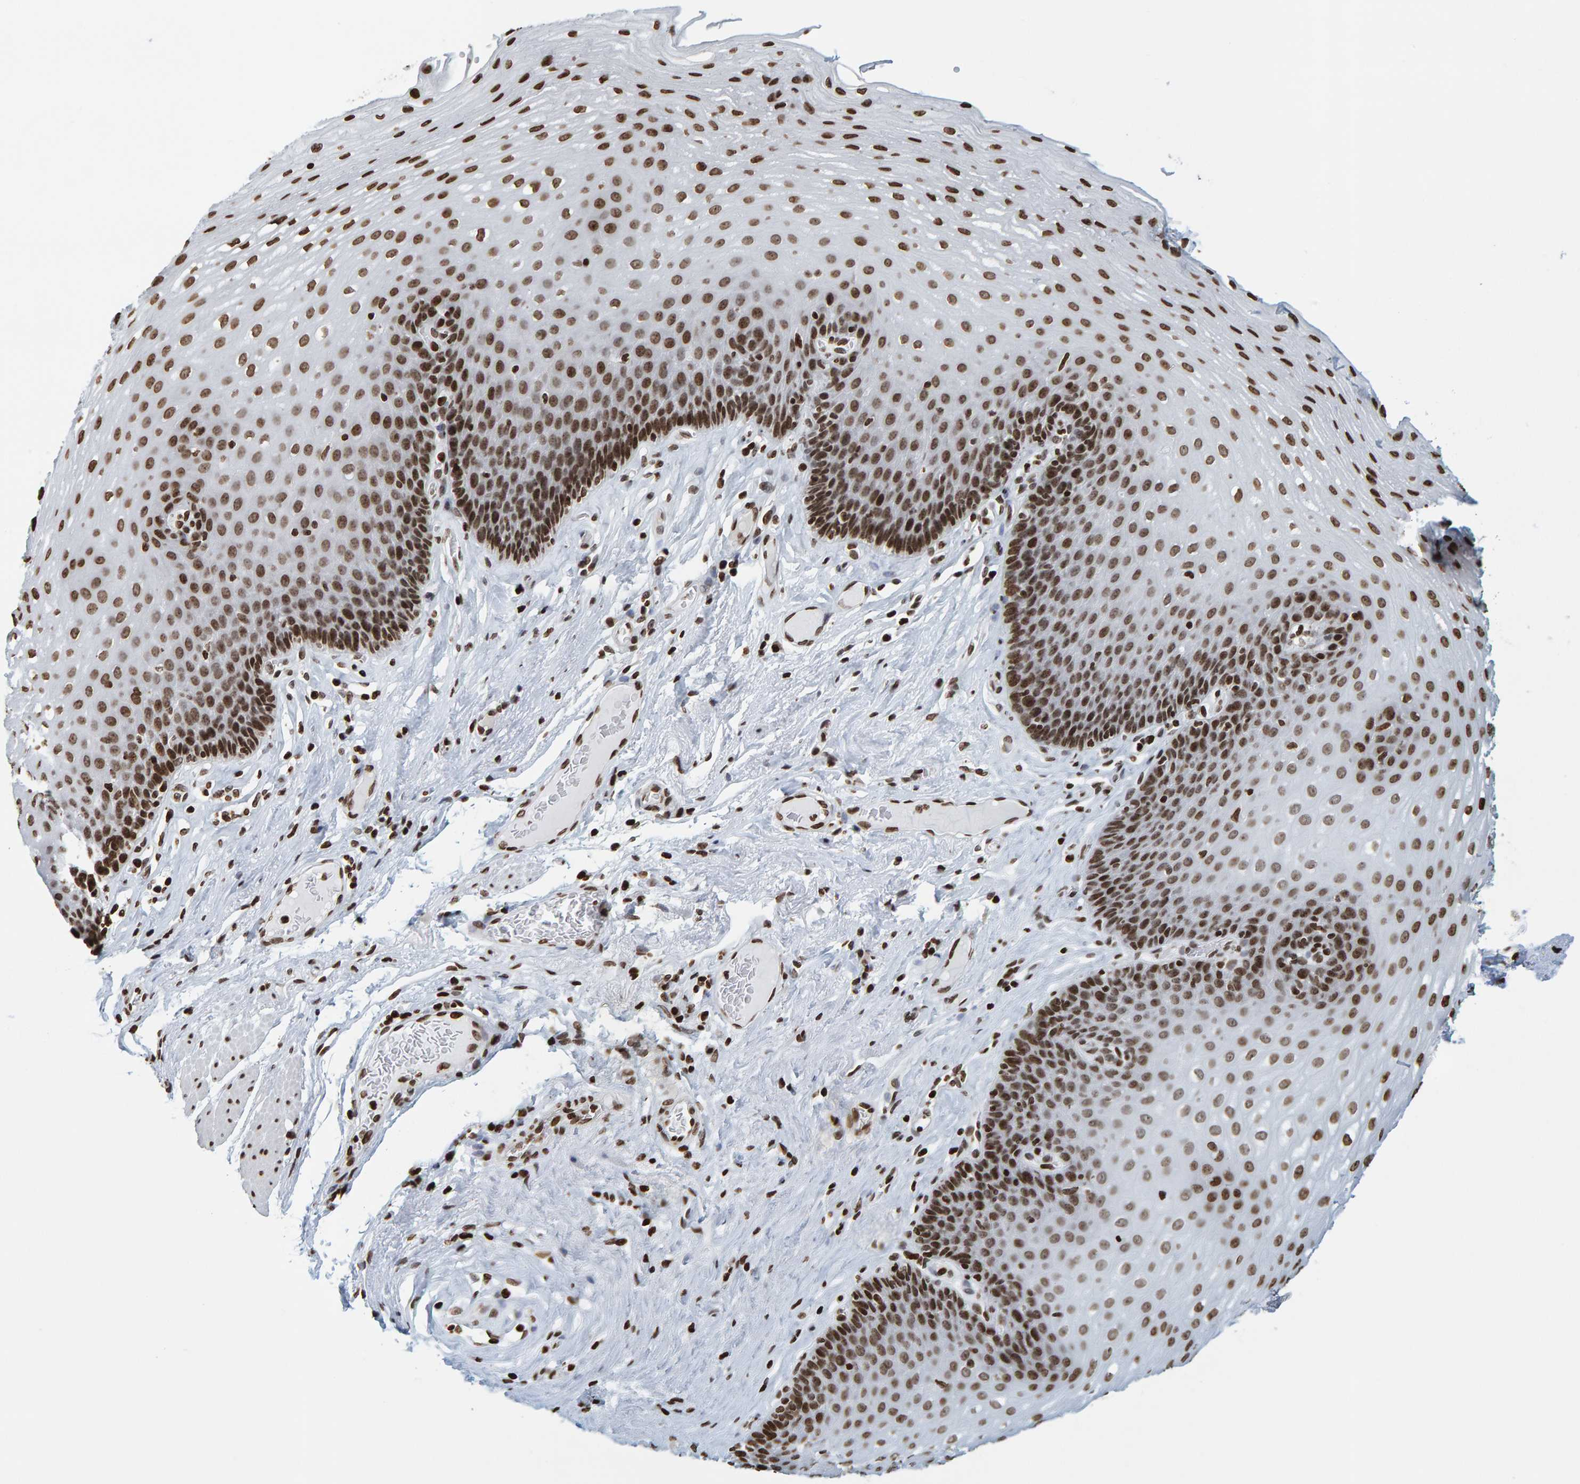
{"staining": {"intensity": "strong", "quantity": ">75%", "location": "nuclear"}, "tissue": "esophagus", "cell_type": "Squamous epithelial cells", "image_type": "normal", "snomed": [{"axis": "morphology", "description": "Normal tissue, NOS"}, {"axis": "topography", "description": "Esophagus"}], "caption": "The photomicrograph reveals immunohistochemical staining of benign esophagus. There is strong nuclear staining is appreciated in approximately >75% of squamous epithelial cells. The staining was performed using DAB (3,3'-diaminobenzidine), with brown indicating positive protein expression. Nuclei are stained blue with hematoxylin.", "gene": "BRF2", "patient": {"sex": "female", "age": 66}}